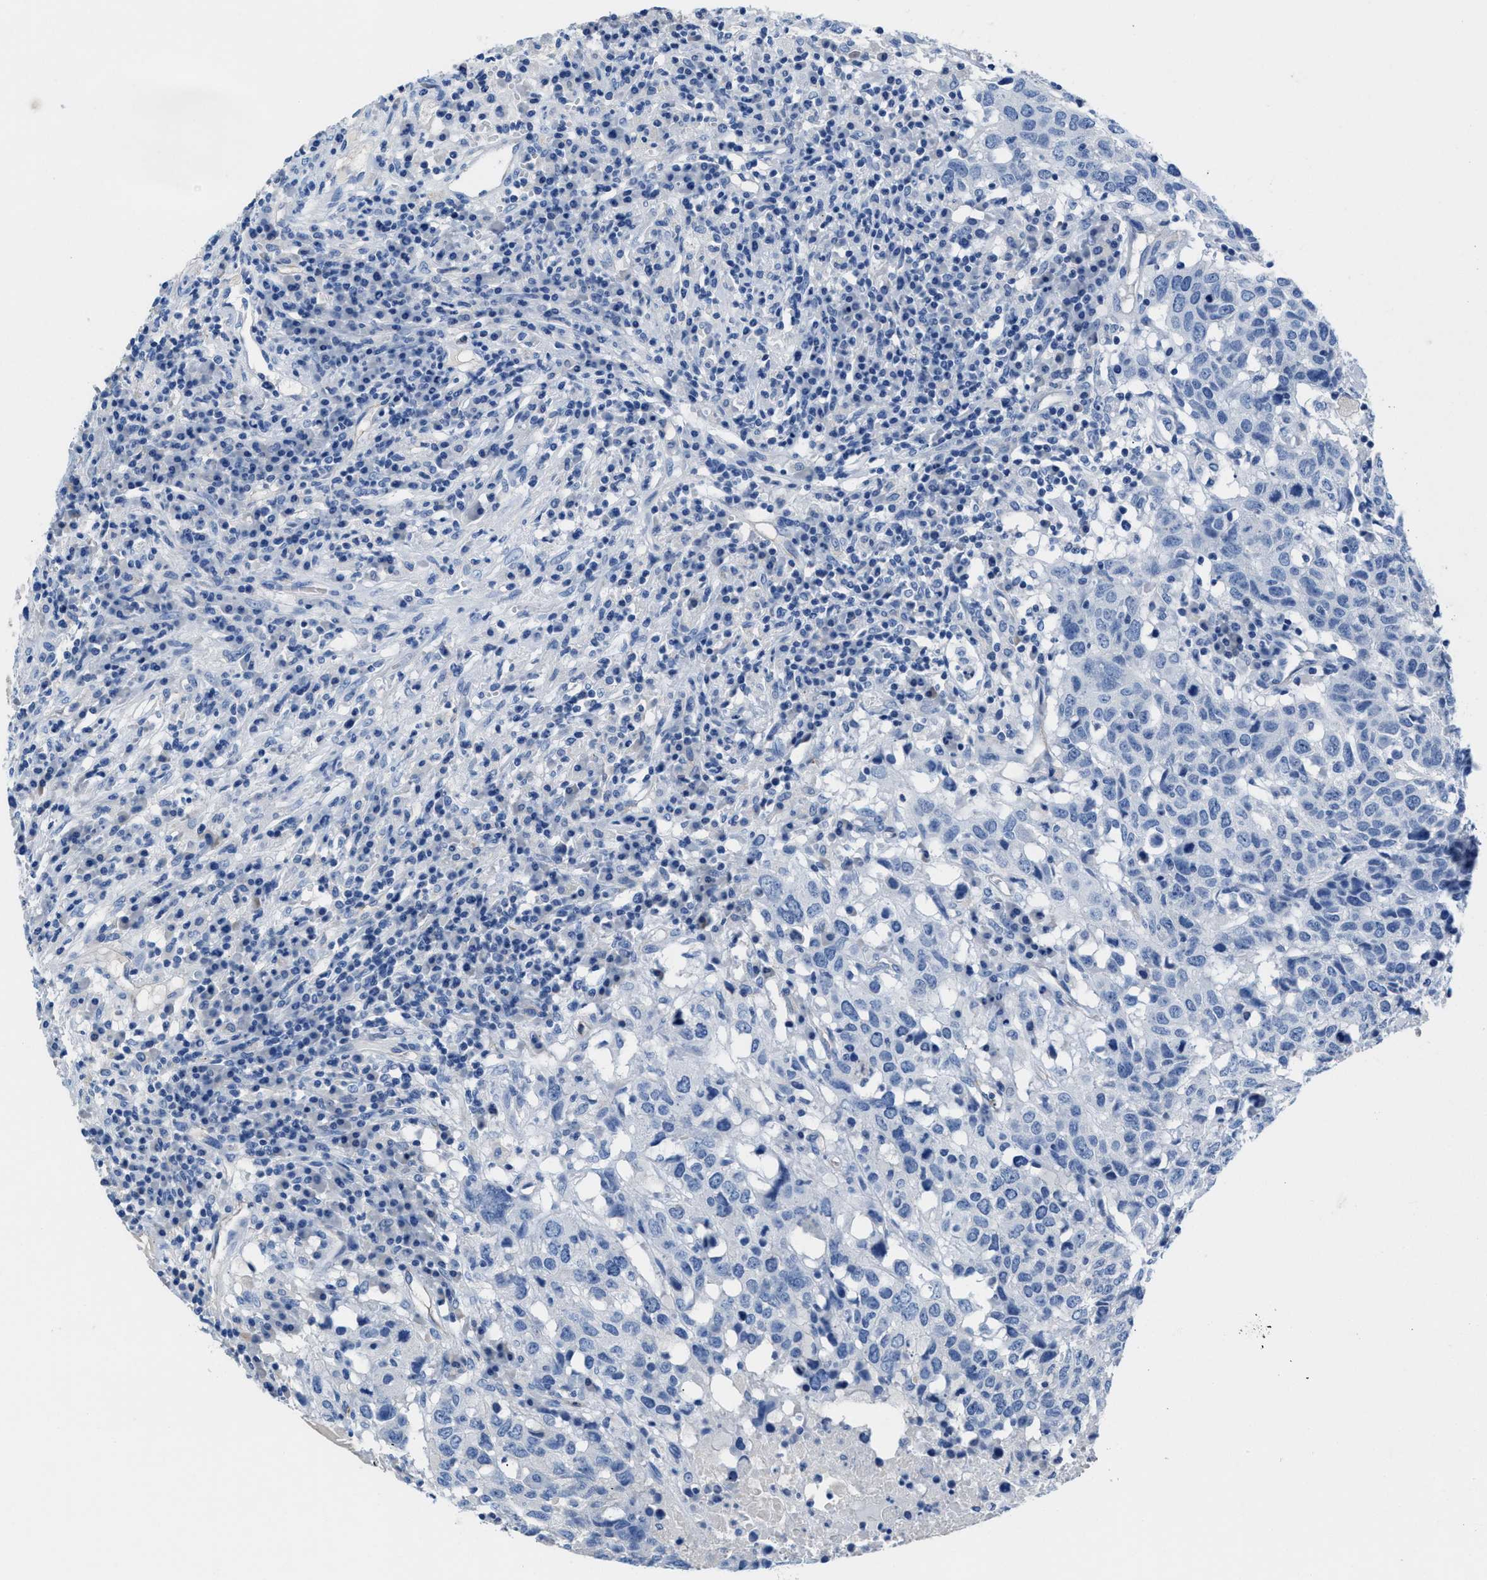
{"staining": {"intensity": "negative", "quantity": "none", "location": "none"}, "tissue": "head and neck cancer", "cell_type": "Tumor cells", "image_type": "cancer", "snomed": [{"axis": "morphology", "description": "Squamous cell carcinoma, NOS"}, {"axis": "topography", "description": "Head-Neck"}], "caption": "The micrograph demonstrates no staining of tumor cells in head and neck squamous cell carcinoma.", "gene": "SLFN13", "patient": {"sex": "male", "age": 66}}